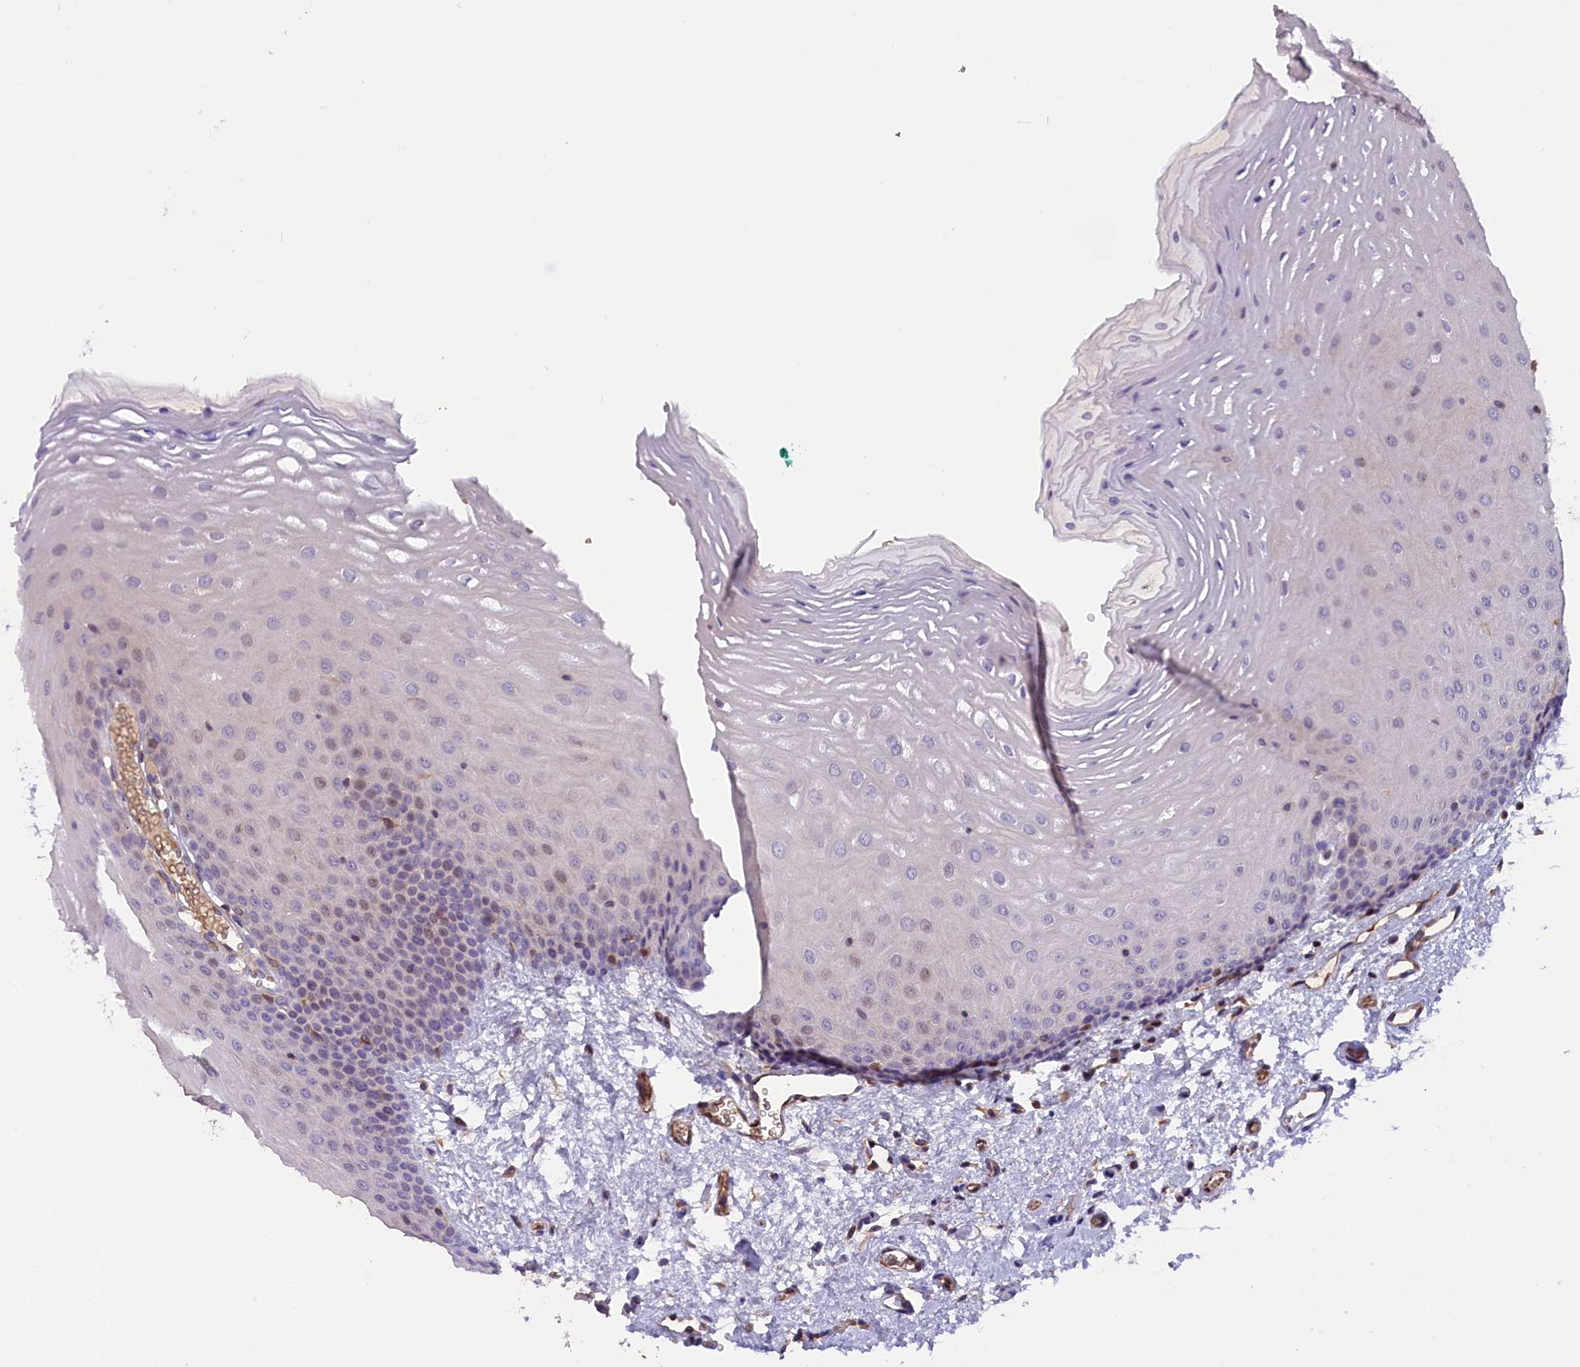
{"staining": {"intensity": "weak", "quantity": "<25%", "location": "cytoplasmic/membranous,nuclear"}, "tissue": "oral mucosa", "cell_type": "Squamous epithelial cells", "image_type": "normal", "snomed": [{"axis": "morphology", "description": "Normal tissue, NOS"}, {"axis": "topography", "description": "Oral tissue"}], "caption": "DAB immunohistochemical staining of normal oral mucosa exhibits no significant positivity in squamous epithelial cells.", "gene": "CCDC32", "patient": {"sex": "female", "age": 70}}